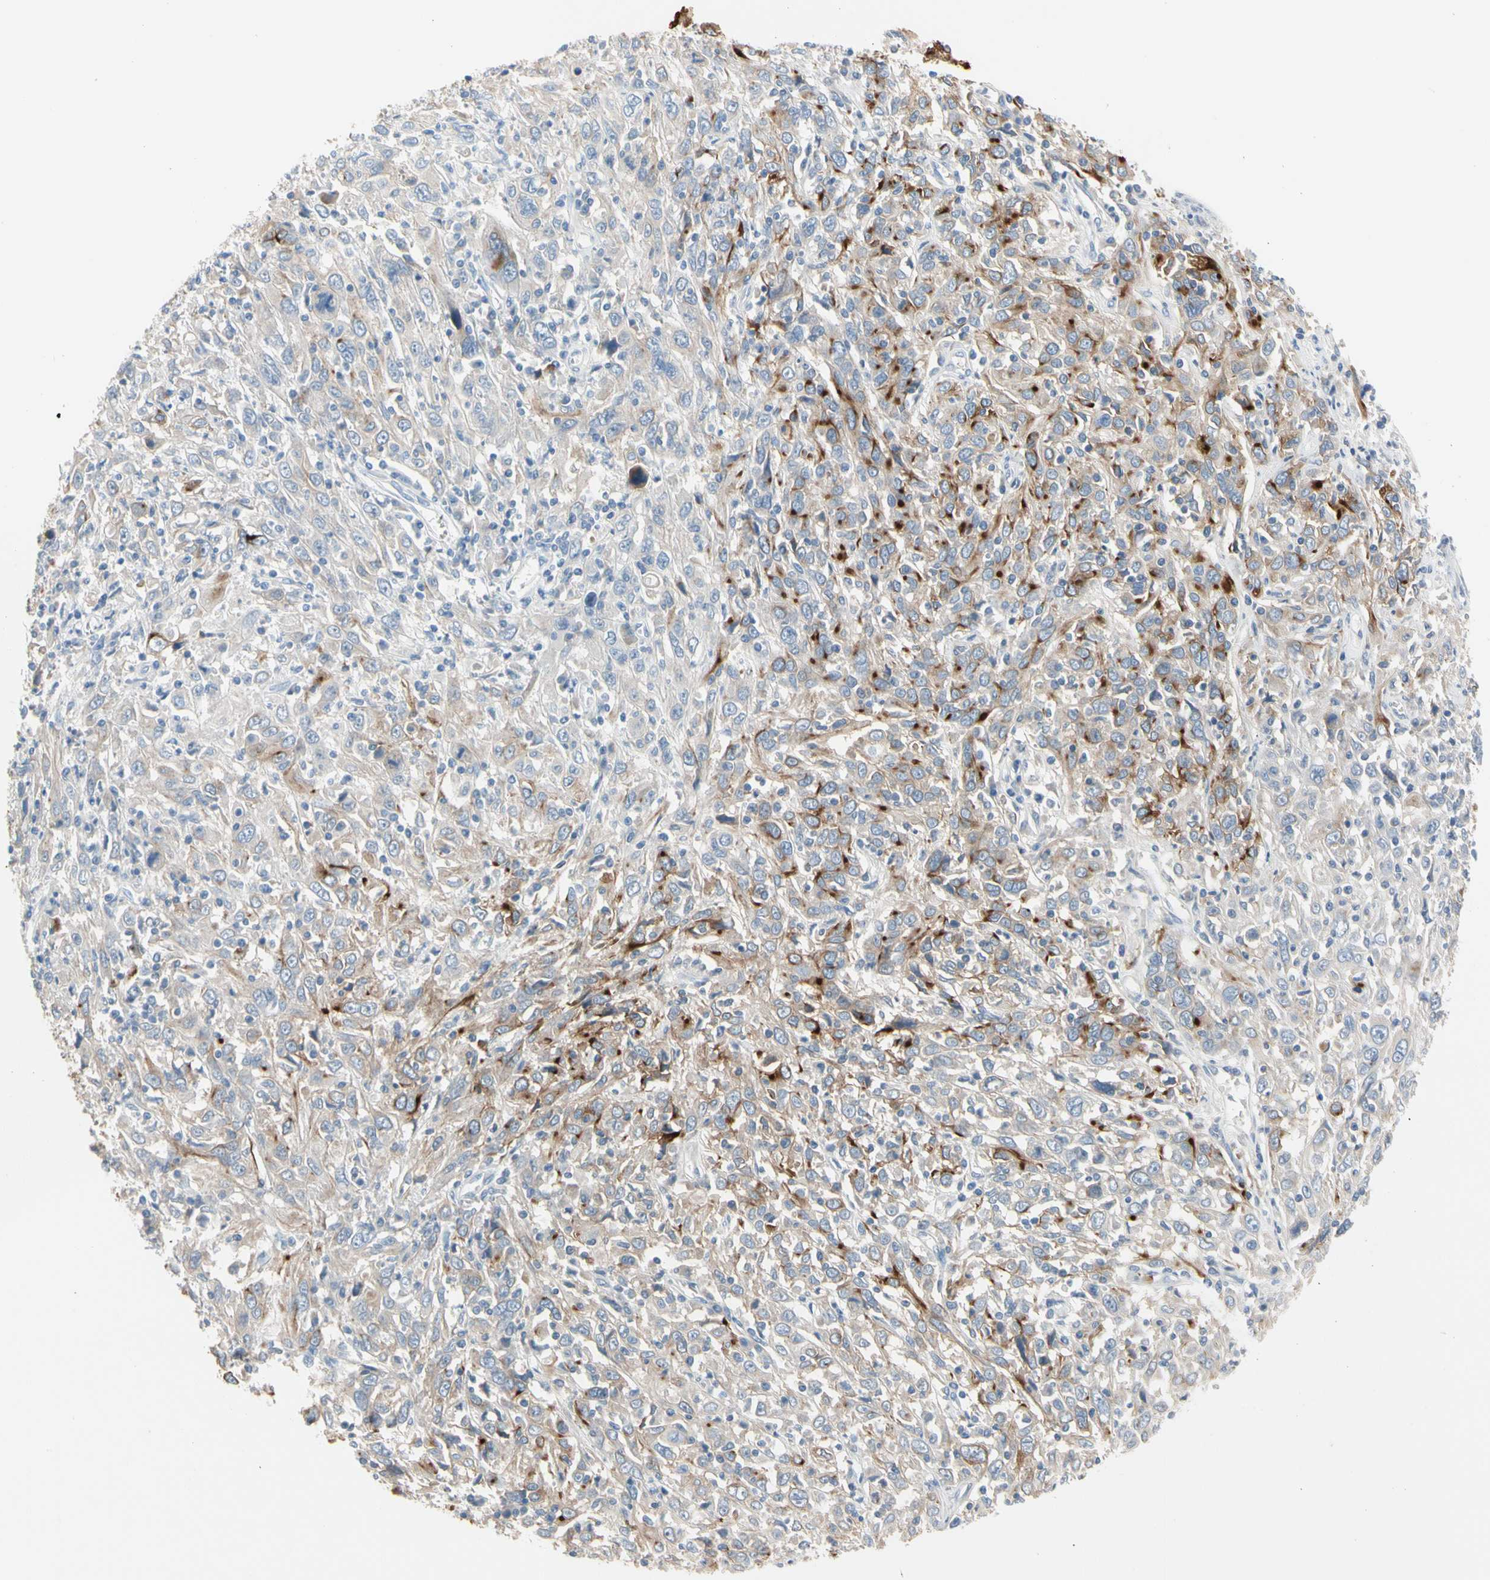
{"staining": {"intensity": "strong", "quantity": "<25%", "location": "cytoplasmic/membranous"}, "tissue": "cervical cancer", "cell_type": "Tumor cells", "image_type": "cancer", "snomed": [{"axis": "morphology", "description": "Squamous cell carcinoma, NOS"}, {"axis": "topography", "description": "Cervix"}], "caption": "Brown immunohistochemical staining in cervical cancer (squamous cell carcinoma) displays strong cytoplasmic/membranous staining in approximately <25% of tumor cells.", "gene": "MARK1", "patient": {"sex": "female", "age": 46}}